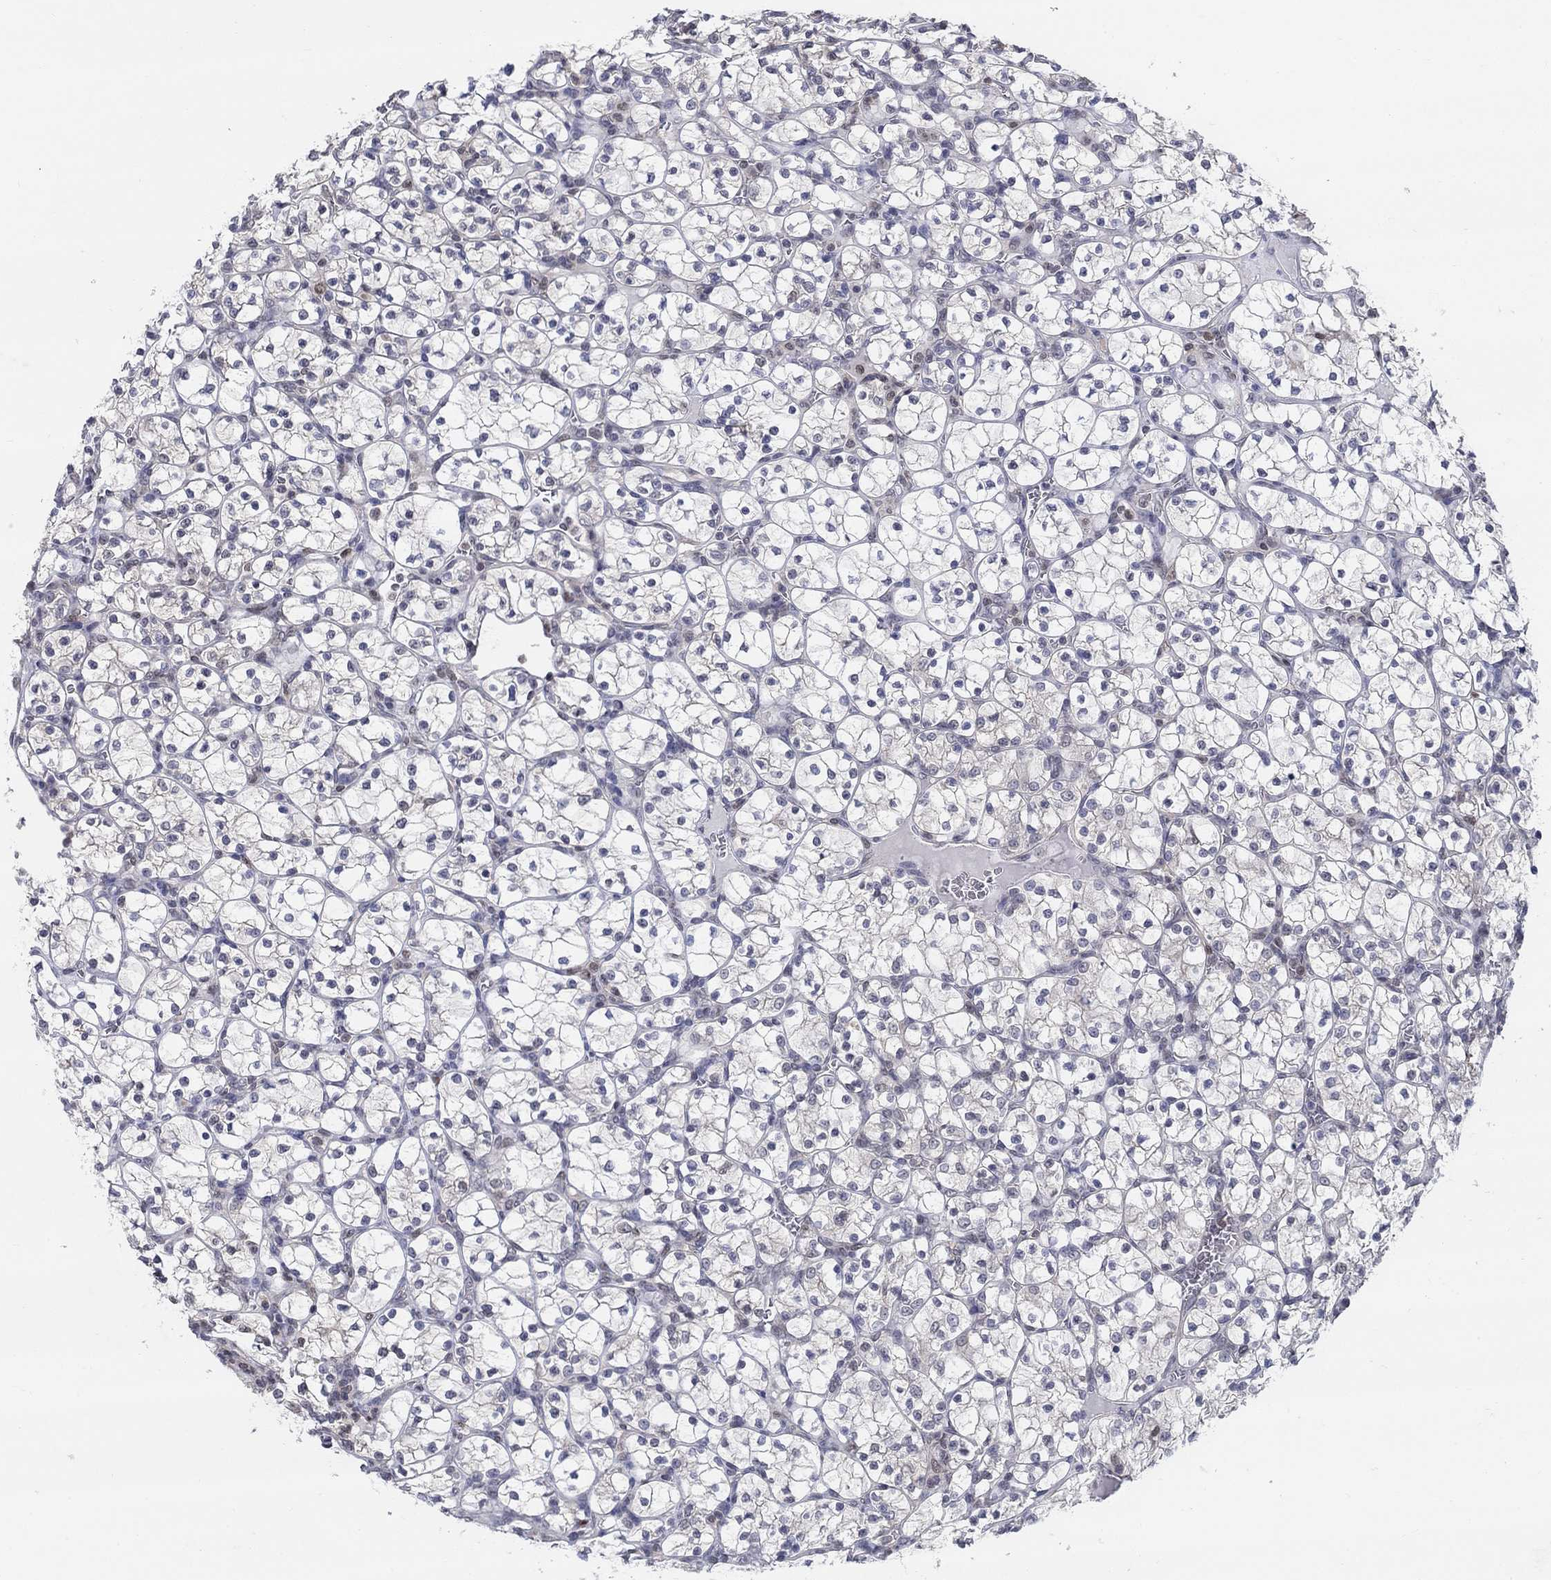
{"staining": {"intensity": "negative", "quantity": "none", "location": "none"}, "tissue": "renal cancer", "cell_type": "Tumor cells", "image_type": "cancer", "snomed": [{"axis": "morphology", "description": "Adenocarcinoma, NOS"}, {"axis": "topography", "description": "Kidney"}], "caption": "Tumor cells show no significant expression in renal cancer.", "gene": "CENPE", "patient": {"sex": "female", "age": 89}}